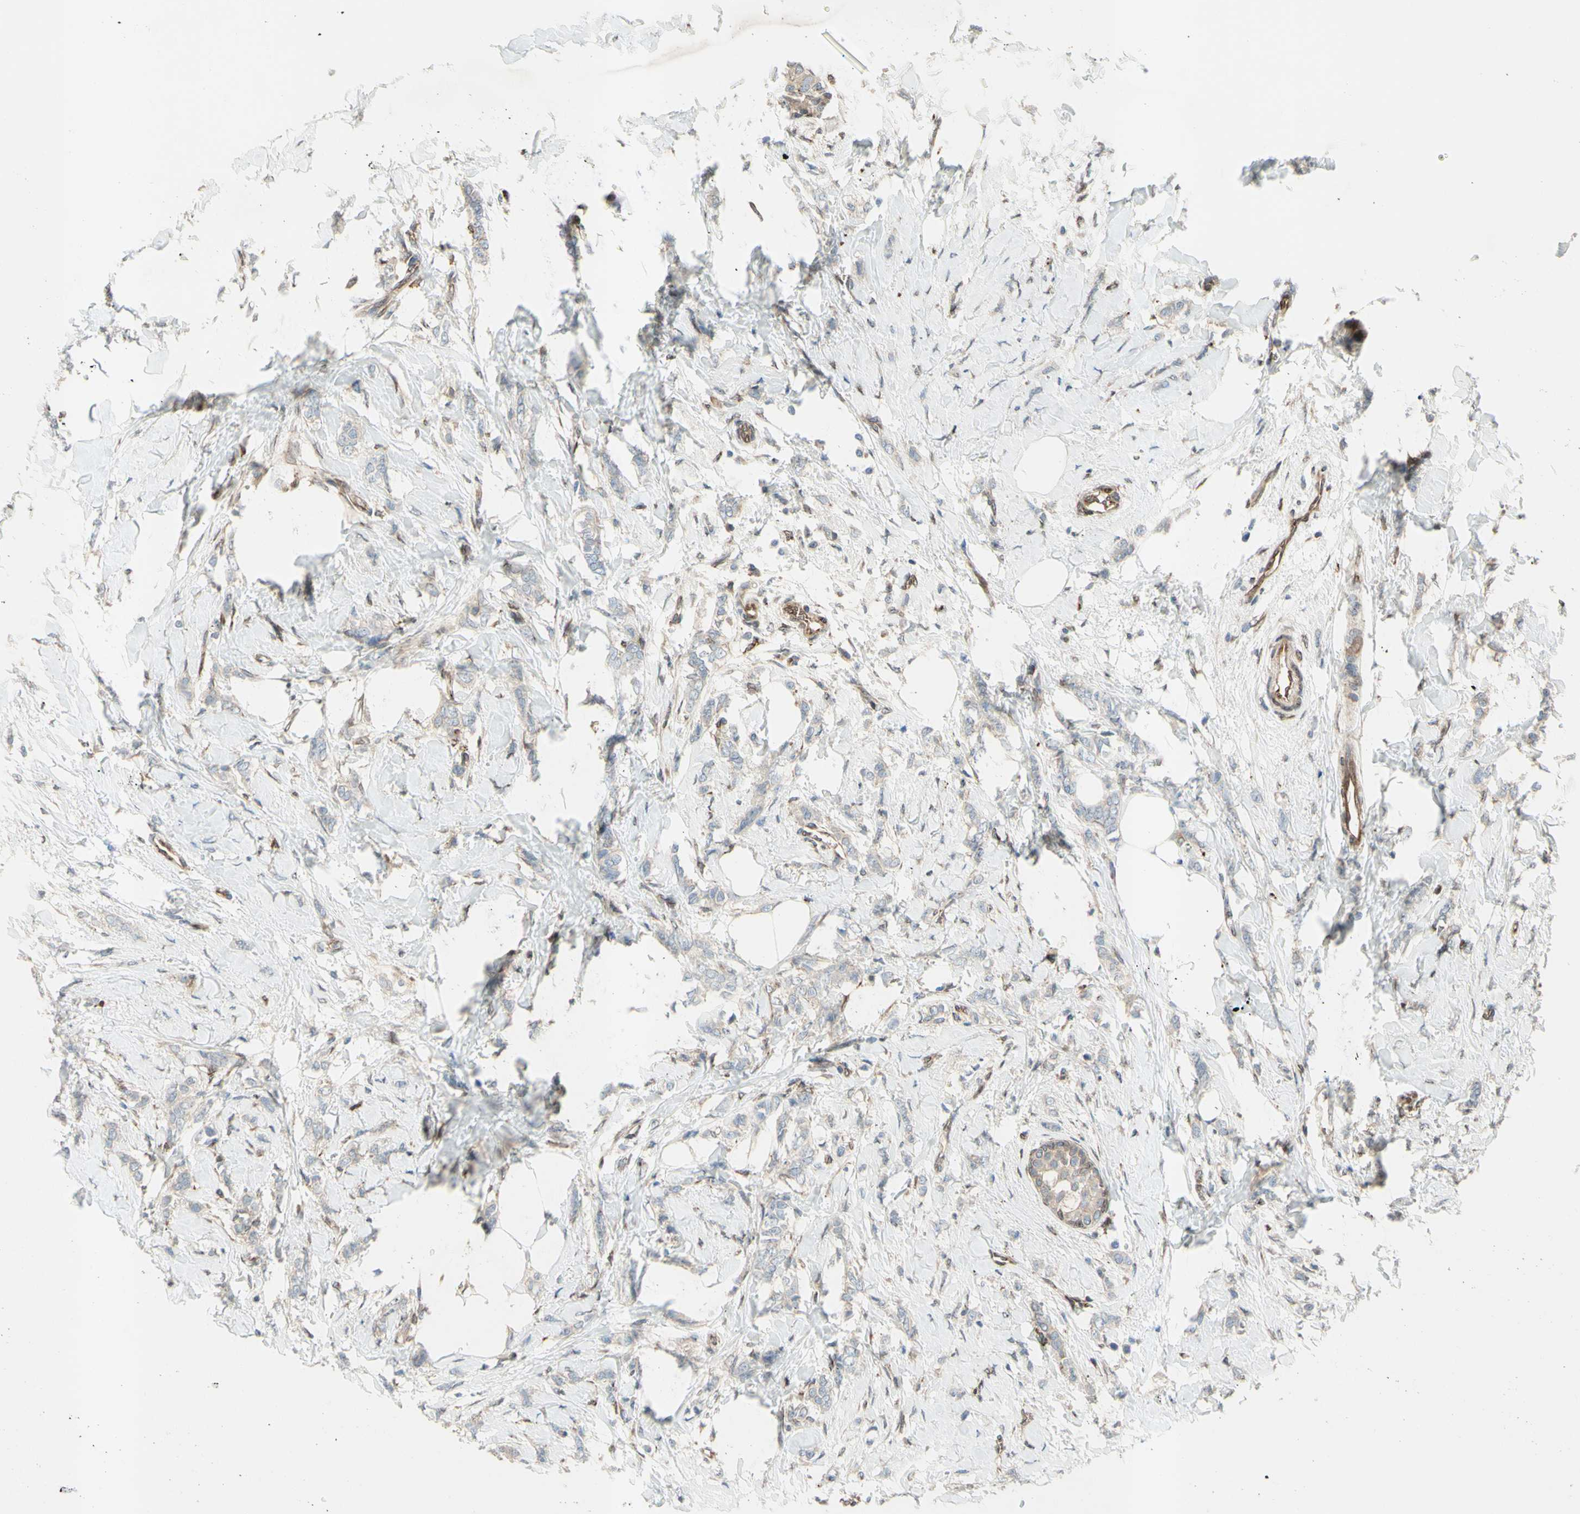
{"staining": {"intensity": "weak", "quantity": ">75%", "location": "cytoplasmic/membranous"}, "tissue": "breast cancer", "cell_type": "Tumor cells", "image_type": "cancer", "snomed": [{"axis": "morphology", "description": "Lobular carcinoma, in situ"}, {"axis": "morphology", "description": "Lobular carcinoma"}, {"axis": "topography", "description": "Breast"}], "caption": "An image showing weak cytoplasmic/membranous positivity in approximately >75% of tumor cells in lobular carcinoma (breast), as visualized by brown immunohistochemical staining.", "gene": "TRAF2", "patient": {"sex": "female", "age": 41}}